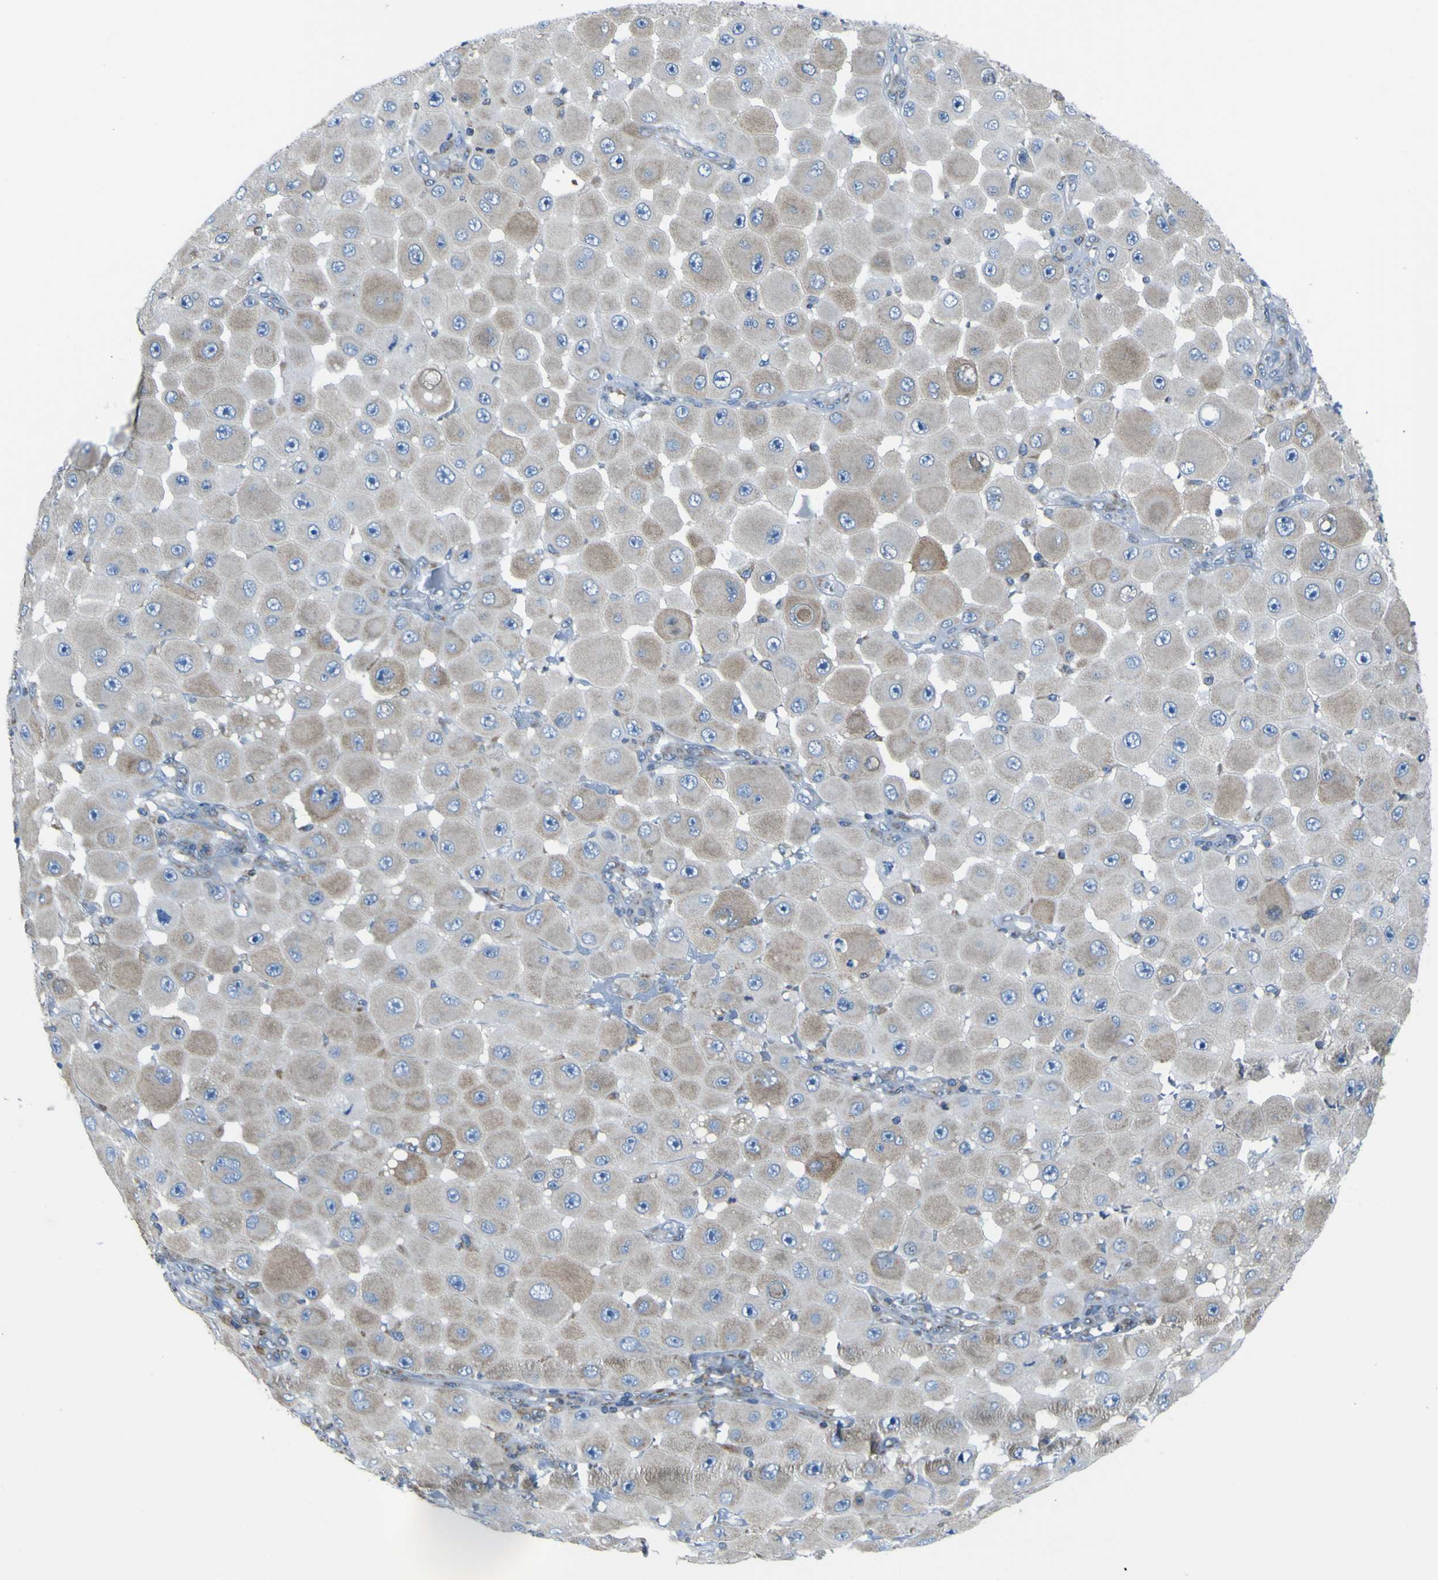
{"staining": {"intensity": "weak", "quantity": ">75%", "location": "cytoplasmic/membranous"}, "tissue": "melanoma", "cell_type": "Tumor cells", "image_type": "cancer", "snomed": [{"axis": "morphology", "description": "Malignant melanoma, NOS"}, {"axis": "topography", "description": "Skin"}], "caption": "Melanoma stained with a brown dye demonstrates weak cytoplasmic/membranous positive positivity in approximately >75% of tumor cells.", "gene": "STIM1", "patient": {"sex": "female", "age": 81}}